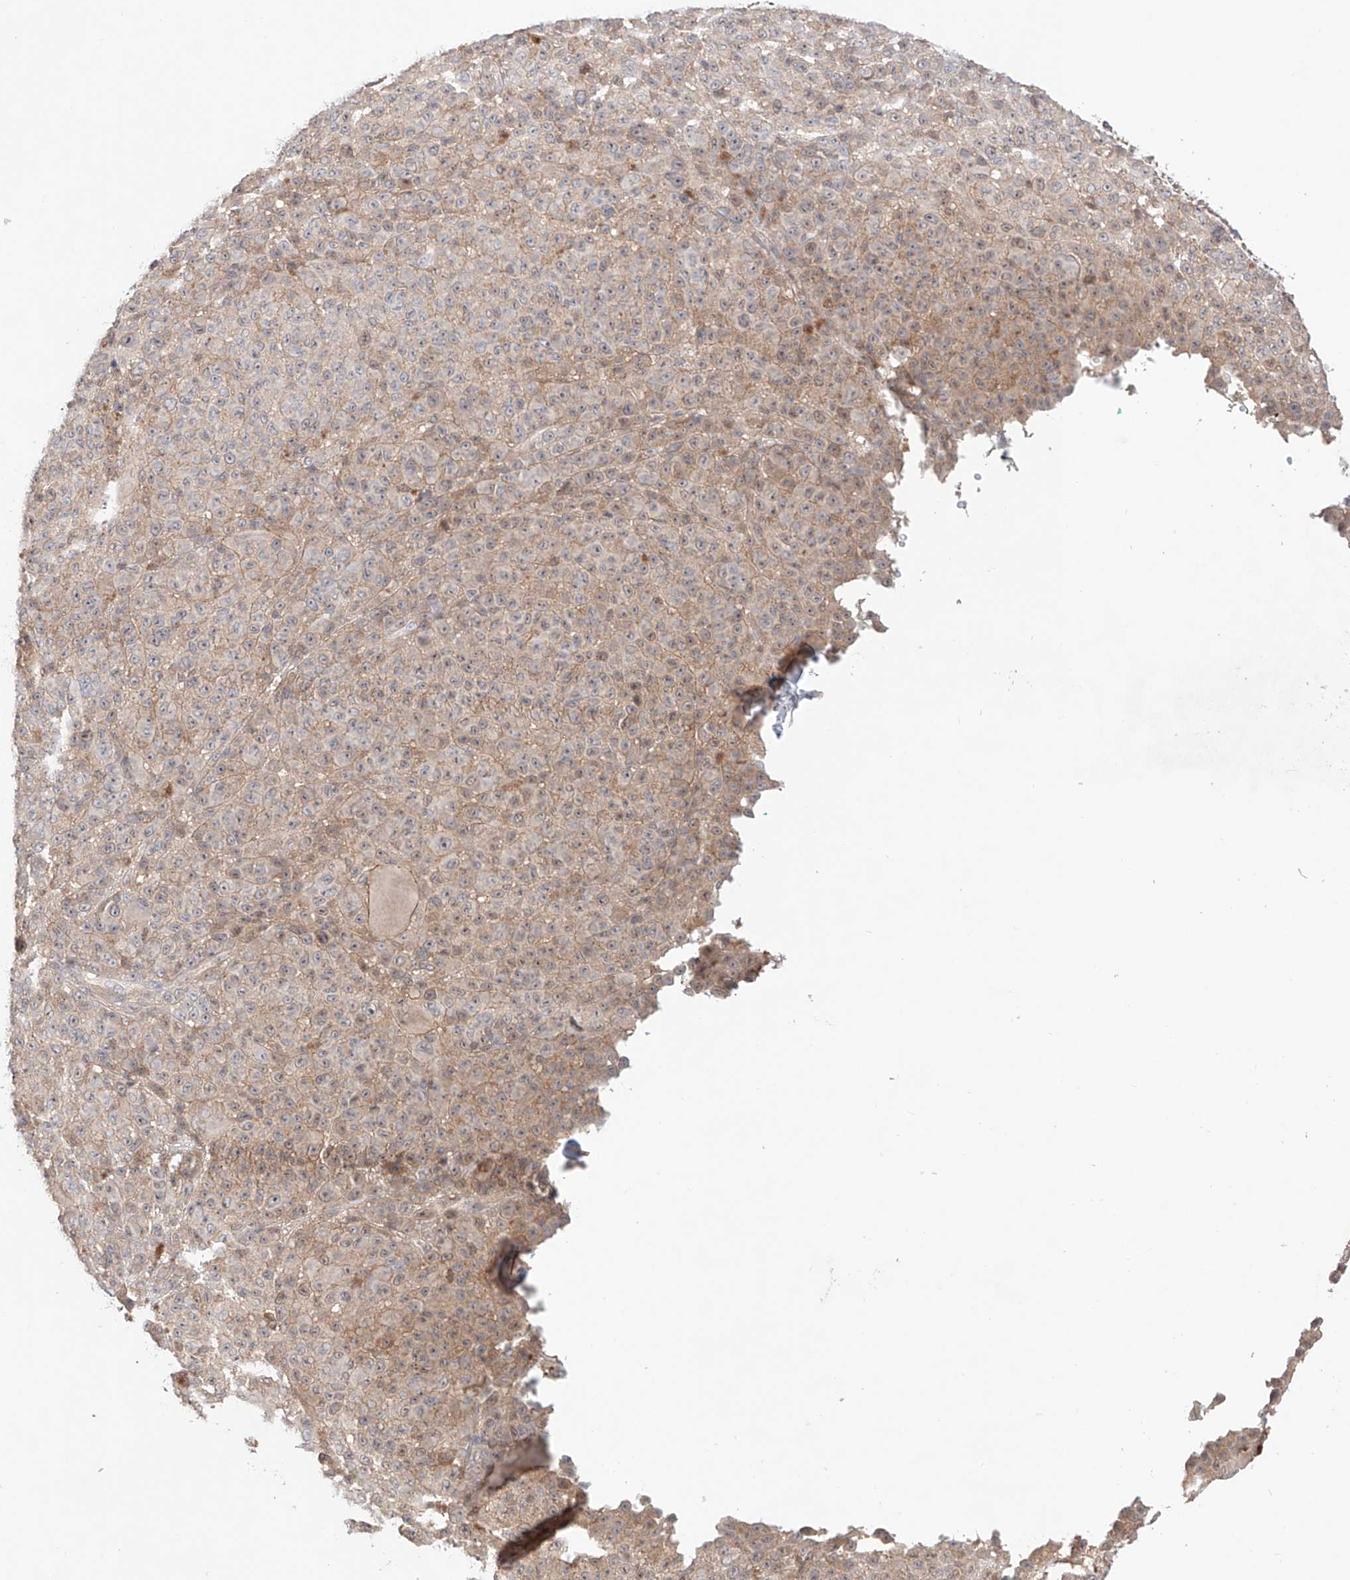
{"staining": {"intensity": "negative", "quantity": "none", "location": "none"}, "tissue": "melanoma", "cell_type": "Tumor cells", "image_type": "cancer", "snomed": [{"axis": "morphology", "description": "Malignant melanoma, NOS"}, {"axis": "topography", "description": "Skin"}], "caption": "Tumor cells show no significant protein staining in malignant melanoma. The staining was performed using DAB to visualize the protein expression in brown, while the nuclei were stained in blue with hematoxylin (Magnification: 20x).", "gene": "TSR2", "patient": {"sex": "female", "age": 94}}